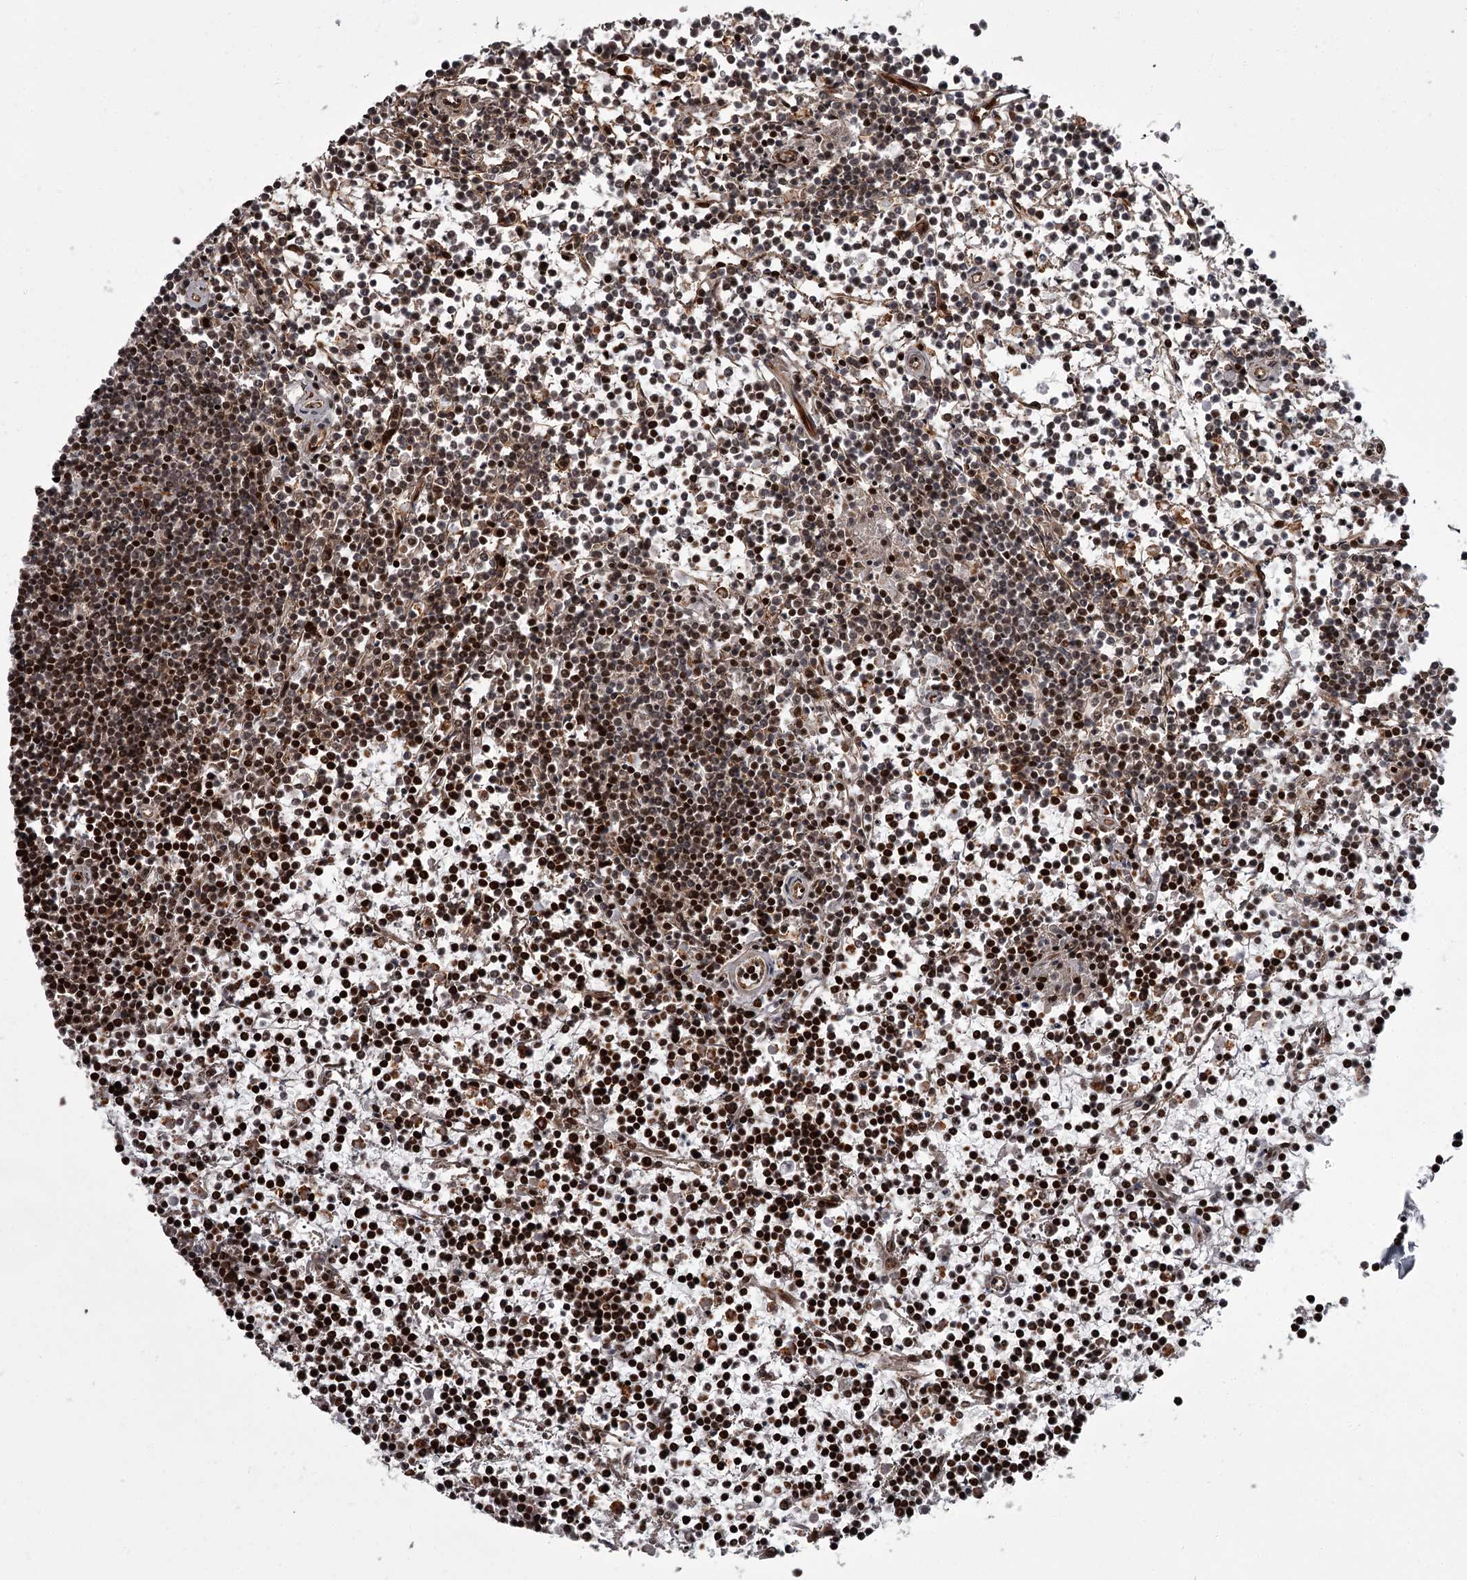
{"staining": {"intensity": "moderate", "quantity": "25%-75%", "location": "cytoplasmic/membranous,nuclear"}, "tissue": "lymphoma", "cell_type": "Tumor cells", "image_type": "cancer", "snomed": [{"axis": "morphology", "description": "Malignant lymphoma, non-Hodgkin's type, Low grade"}, {"axis": "topography", "description": "Spleen"}], "caption": "IHC of lymphoma shows medium levels of moderate cytoplasmic/membranous and nuclear staining in approximately 25%-75% of tumor cells. (Stains: DAB (3,3'-diaminobenzidine) in brown, nuclei in blue, Microscopy: brightfield microscopy at high magnification).", "gene": "THAP9", "patient": {"sex": "female", "age": 19}}